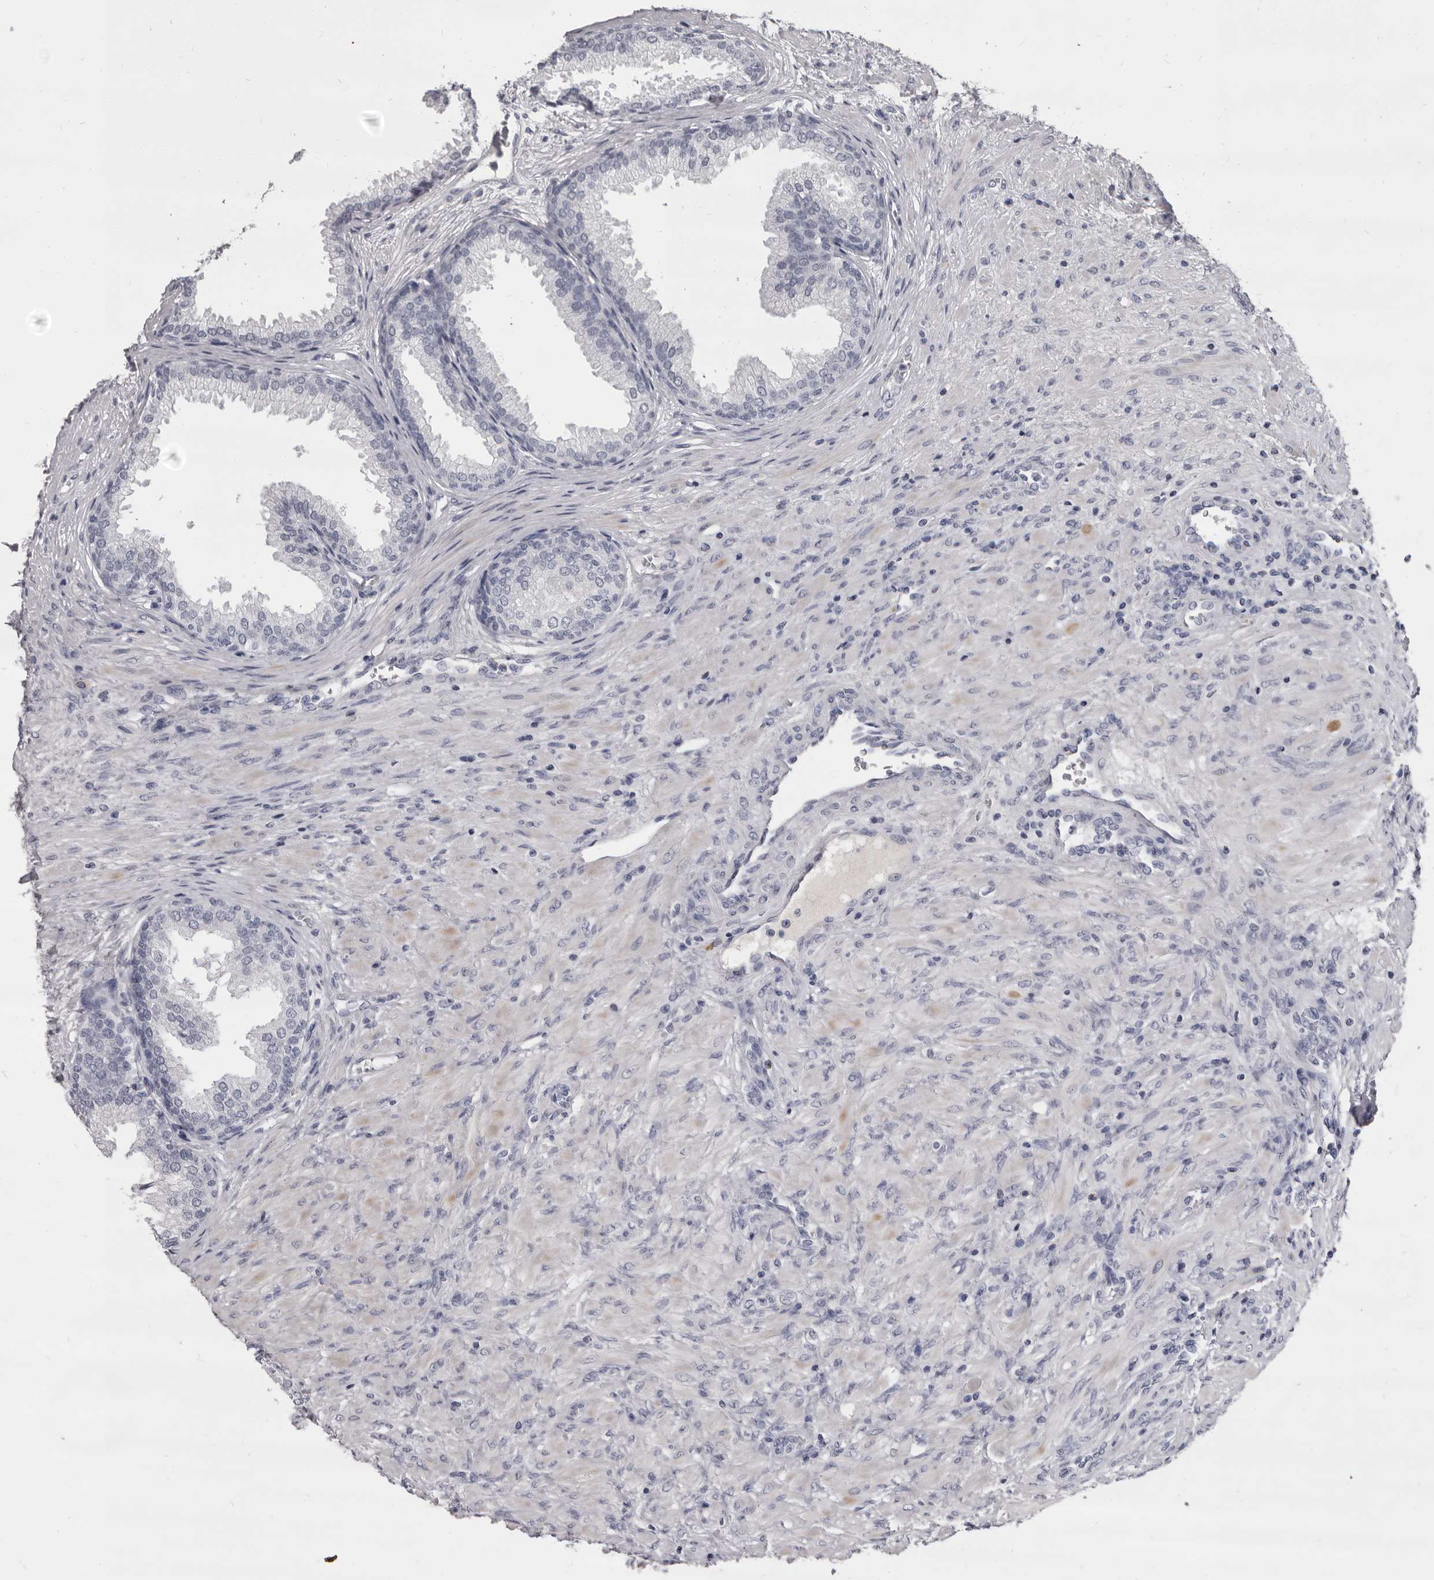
{"staining": {"intensity": "negative", "quantity": "none", "location": "none"}, "tissue": "prostate", "cell_type": "Glandular cells", "image_type": "normal", "snomed": [{"axis": "morphology", "description": "Normal tissue, NOS"}, {"axis": "topography", "description": "Prostate"}], "caption": "DAB (3,3'-diaminobenzidine) immunohistochemical staining of normal human prostate shows no significant staining in glandular cells. (DAB IHC, high magnification).", "gene": "GZMH", "patient": {"sex": "male", "age": 76}}